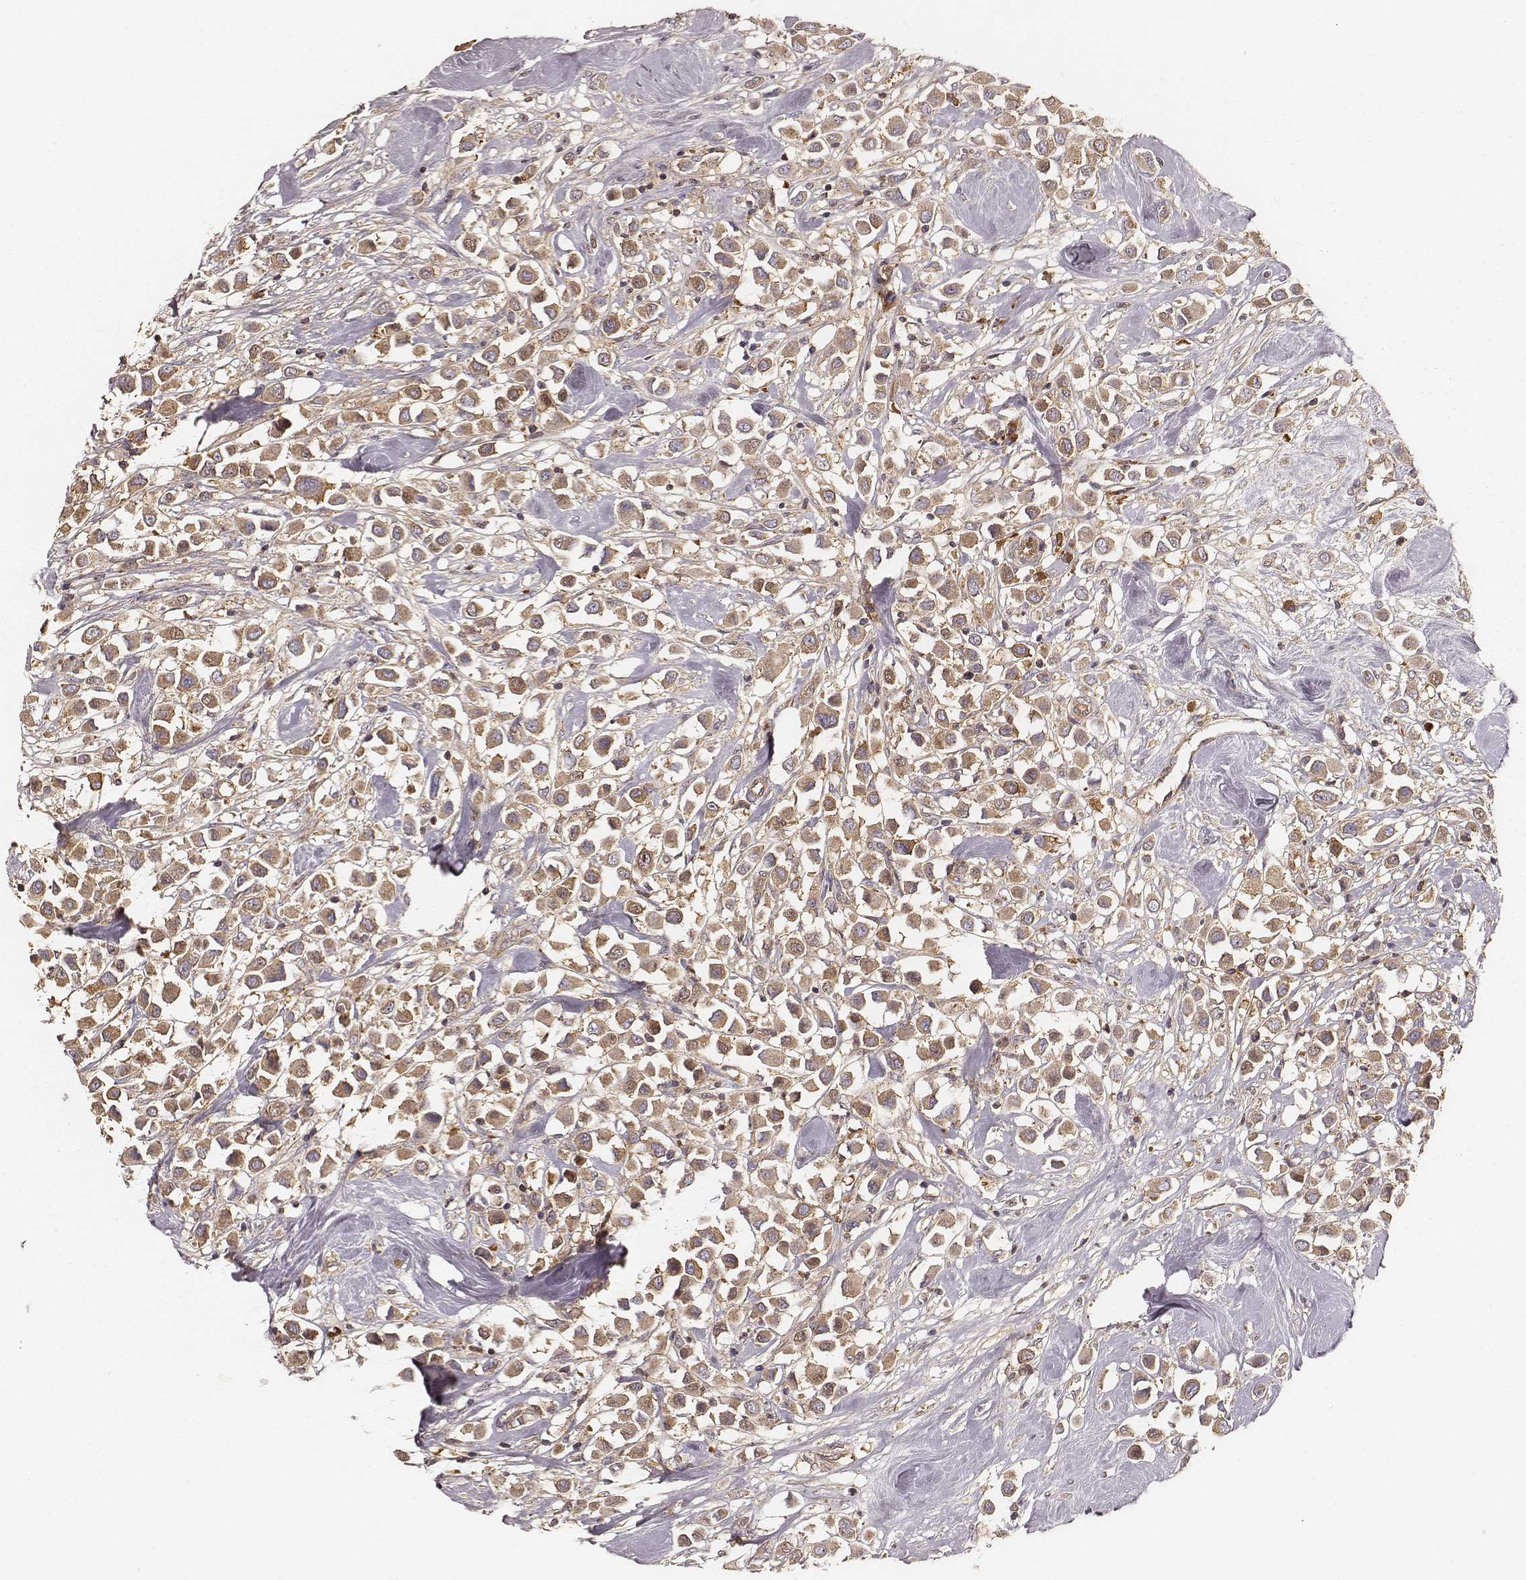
{"staining": {"intensity": "moderate", "quantity": ">75%", "location": "cytoplasmic/membranous"}, "tissue": "breast cancer", "cell_type": "Tumor cells", "image_type": "cancer", "snomed": [{"axis": "morphology", "description": "Duct carcinoma"}, {"axis": "topography", "description": "Breast"}], "caption": "A high-resolution image shows IHC staining of intraductal carcinoma (breast), which shows moderate cytoplasmic/membranous staining in approximately >75% of tumor cells.", "gene": "CARS1", "patient": {"sex": "female", "age": 61}}